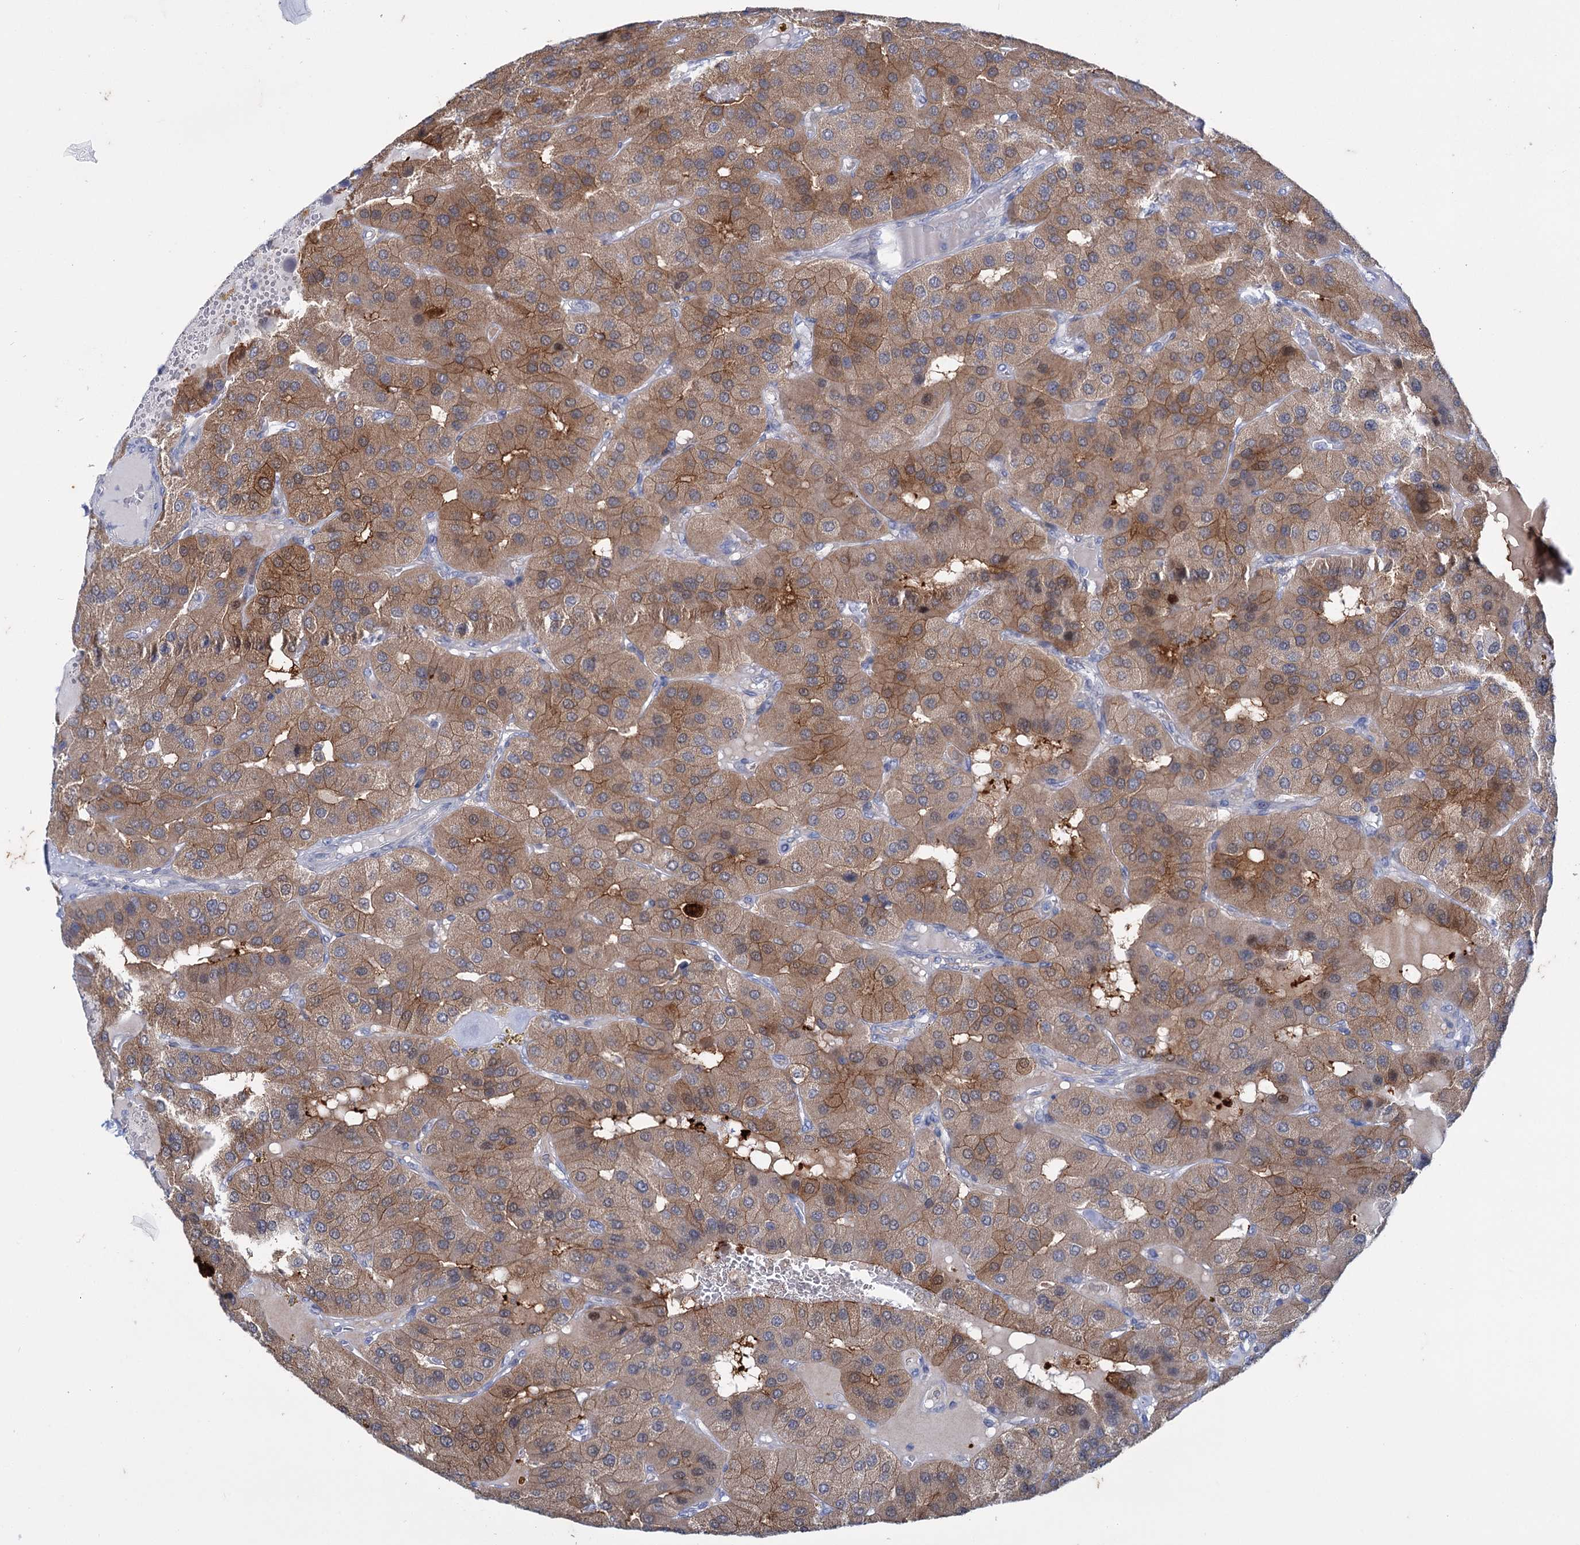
{"staining": {"intensity": "moderate", "quantity": ">75%", "location": "cytoplasmic/membranous"}, "tissue": "parathyroid gland", "cell_type": "Glandular cells", "image_type": "normal", "snomed": [{"axis": "morphology", "description": "Normal tissue, NOS"}, {"axis": "morphology", "description": "Adenoma, NOS"}, {"axis": "topography", "description": "Parathyroid gland"}], "caption": "DAB immunohistochemical staining of normal parathyroid gland displays moderate cytoplasmic/membranous protein expression in approximately >75% of glandular cells. (Stains: DAB in brown, nuclei in blue, Microscopy: brightfield microscopy at high magnification).", "gene": "MID1IP1", "patient": {"sex": "female", "age": 86}}